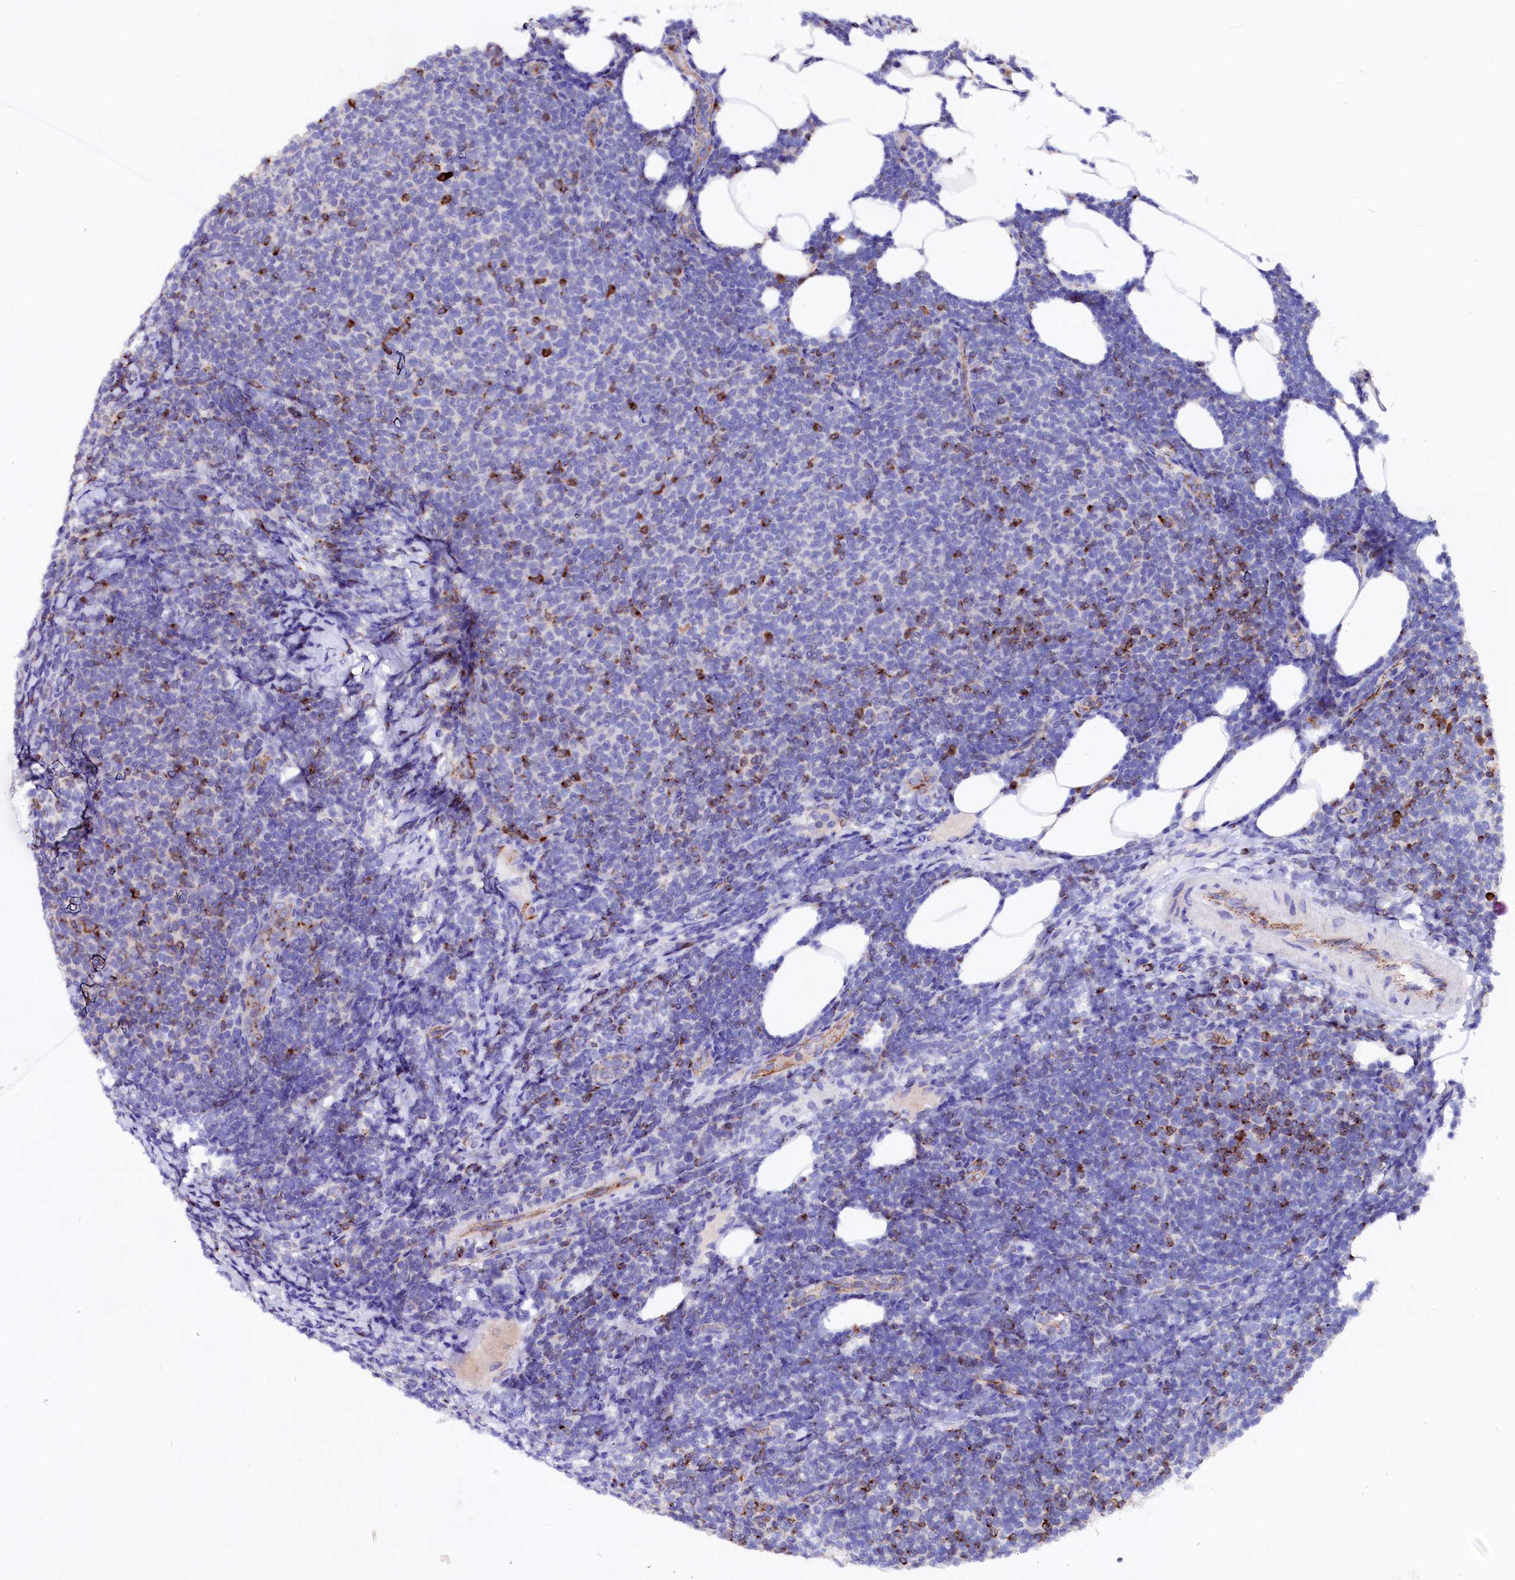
{"staining": {"intensity": "strong", "quantity": "<25%", "location": "cytoplasmic/membranous"}, "tissue": "lymphoma", "cell_type": "Tumor cells", "image_type": "cancer", "snomed": [{"axis": "morphology", "description": "Malignant lymphoma, non-Hodgkin's type, Low grade"}, {"axis": "topography", "description": "Lymph node"}], "caption": "Immunohistochemical staining of lymphoma shows medium levels of strong cytoplasmic/membranous protein positivity in about <25% of tumor cells.", "gene": "RAB27A", "patient": {"sex": "male", "age": 66}}